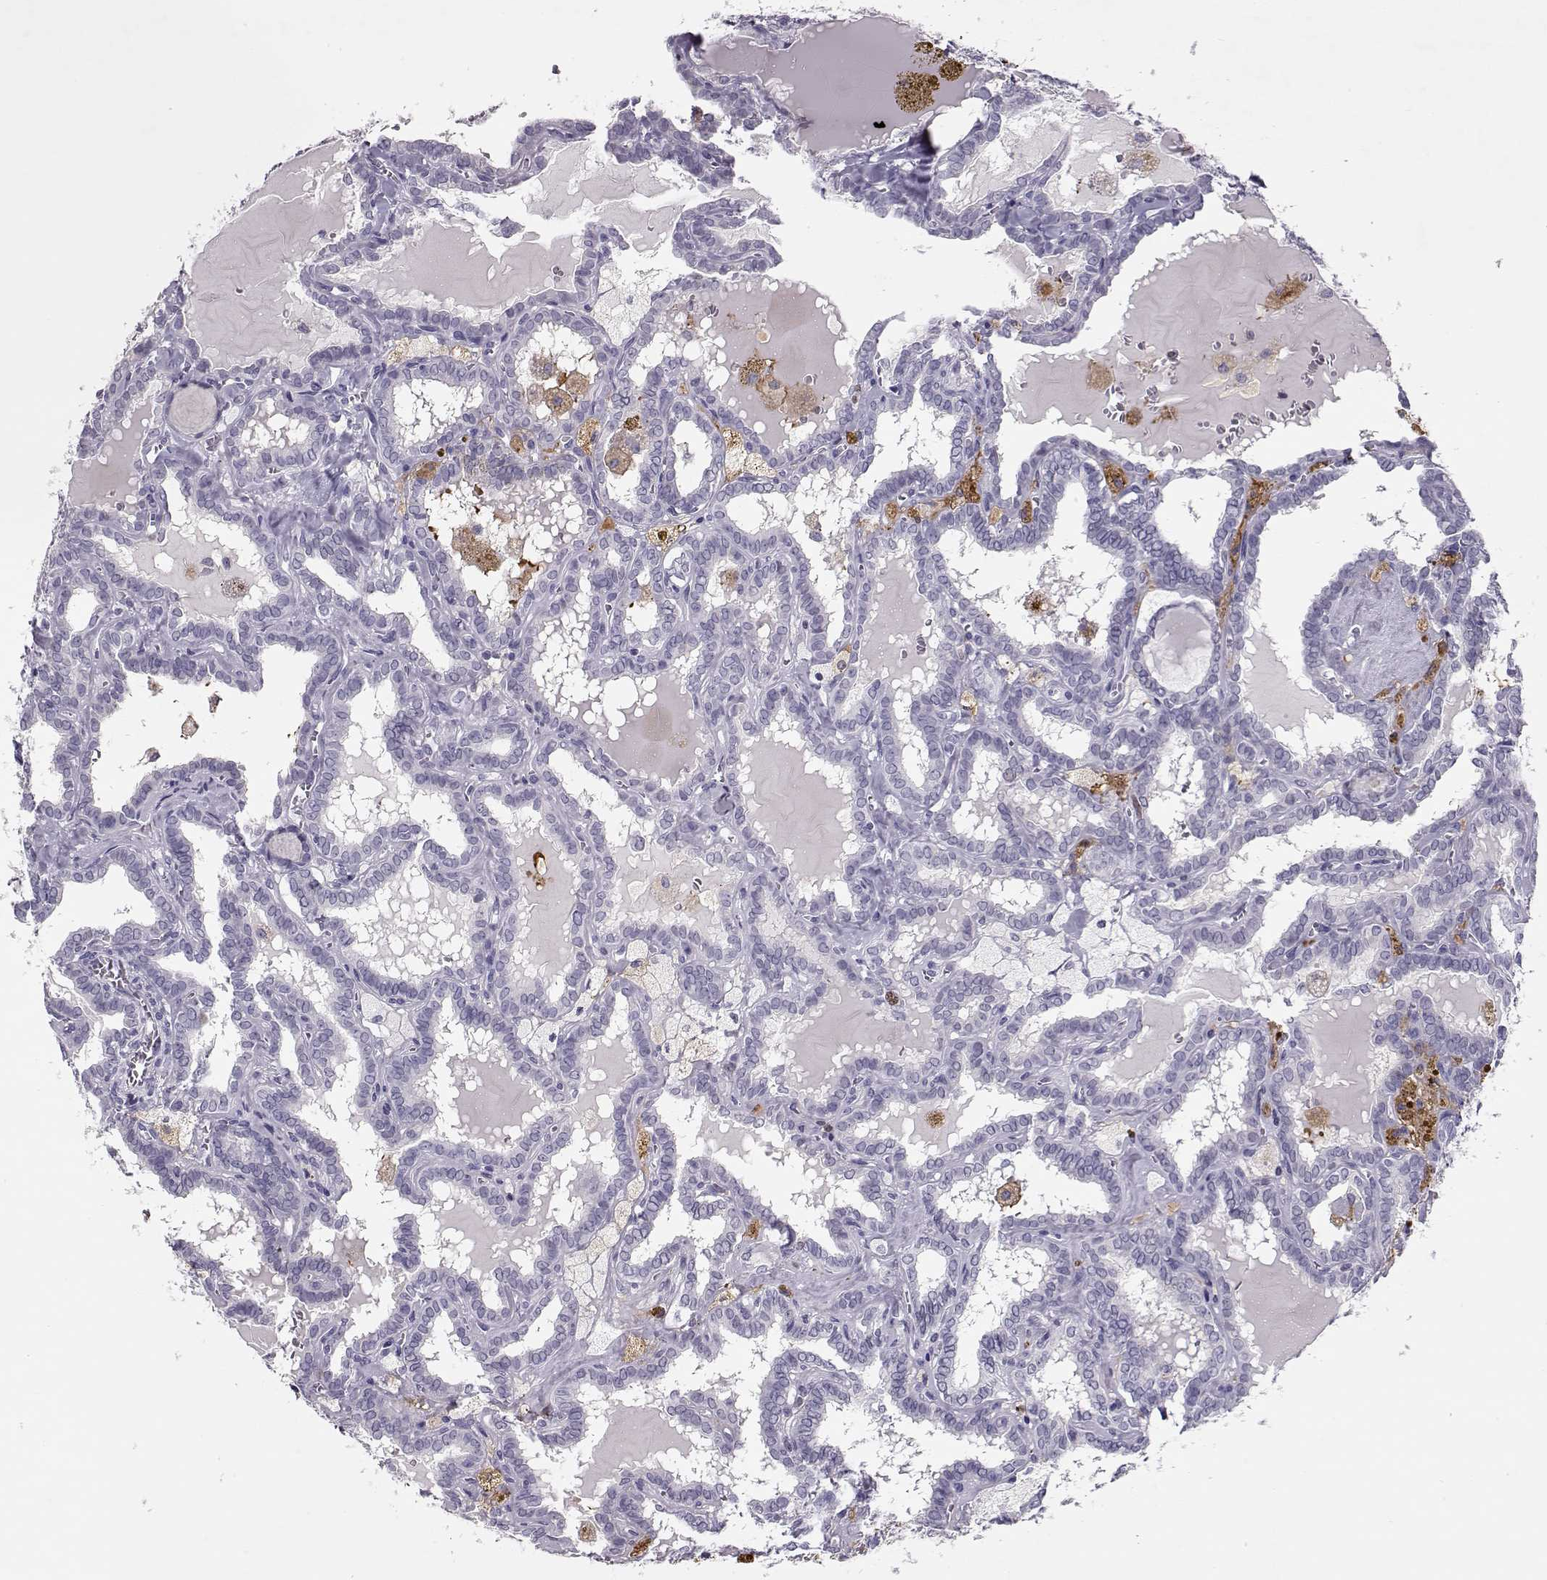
{"staining": {"intensity": "negative", "quantity": "none", "location": "none"}, "tissue": "thyroid cancer", "cell_type": "Tumor cells", "image_type": "cancer", "snomed": [{"axis": "morphology", "description": "Papillary adenocarcinoma, NOS"}, {"axis": "topography", "description": "Thyroid gland"}], "caption": "Immunohistochemical staining of papillary adenocarcinoma (thyroid) demonstrates no significant expression in tumor cells.", "gene": "SGO1", "patient": {"sex": "female", "age": 39}}